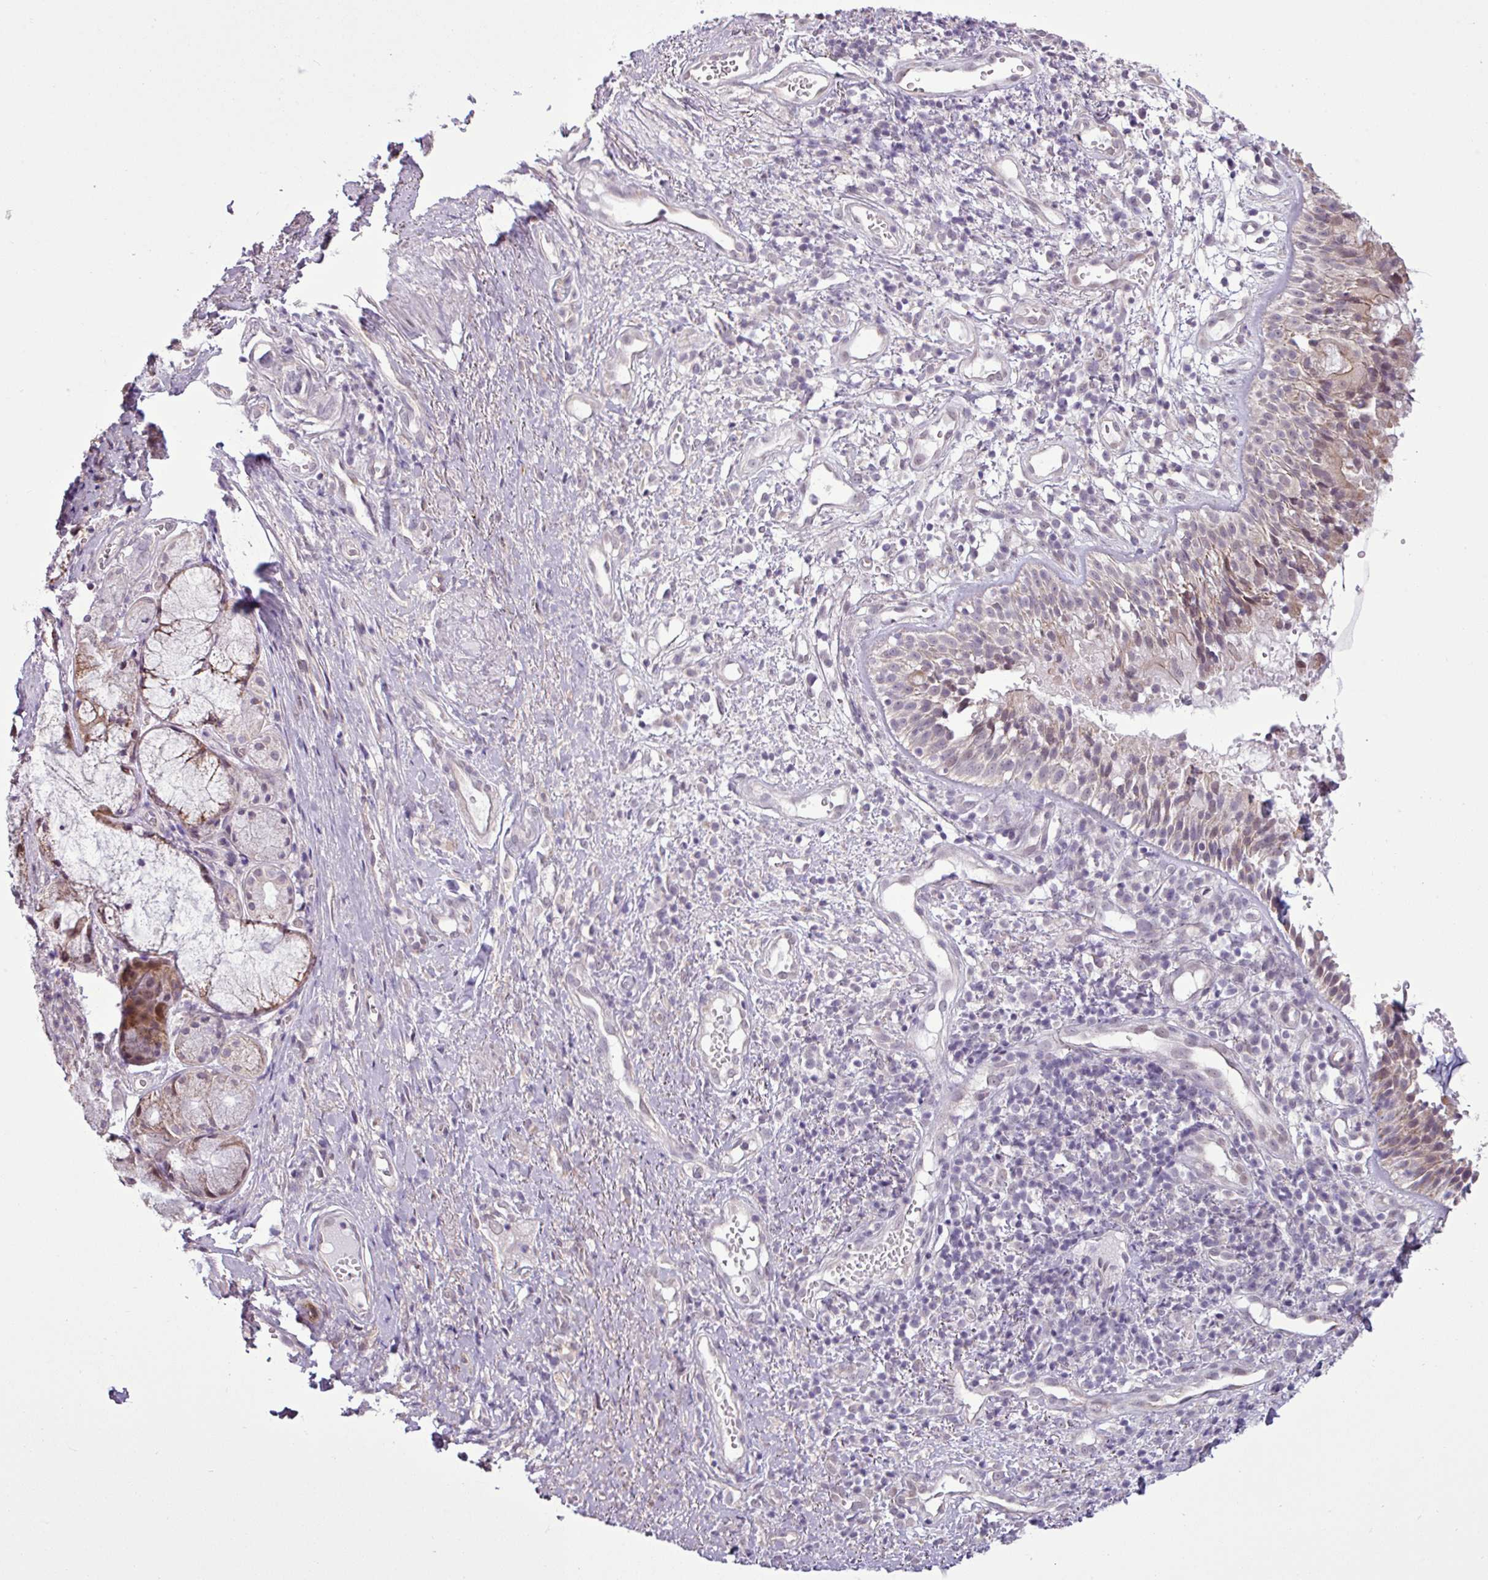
{"staining": {"intensity": "moderate", "quantity": "25%-75%", "location": "cytoplasmic/membranous"}, "tissue": "nasopharynx", "cell_type": "Respiratory epithelial cells", "image_type": "normal", "snomed": [{"axis": "morphology", "description": "Normal tissue, NOS"}, {"axis": "topography", "description": "Cartilage tissue"}, {"axis": "topography", "description": "Nasopharynx"}, {"axis": "topography", "description": "Thyroid gland"}], "caption": "The histopathology image demonstrates staining of unremarkable nasopharynx, revealing moderate cytoplasmic/membranous protein expression (brown color) within respiratory epithelial cells.", "gene": "GPT2", "patient": {"sex": "male", "age": 63}}